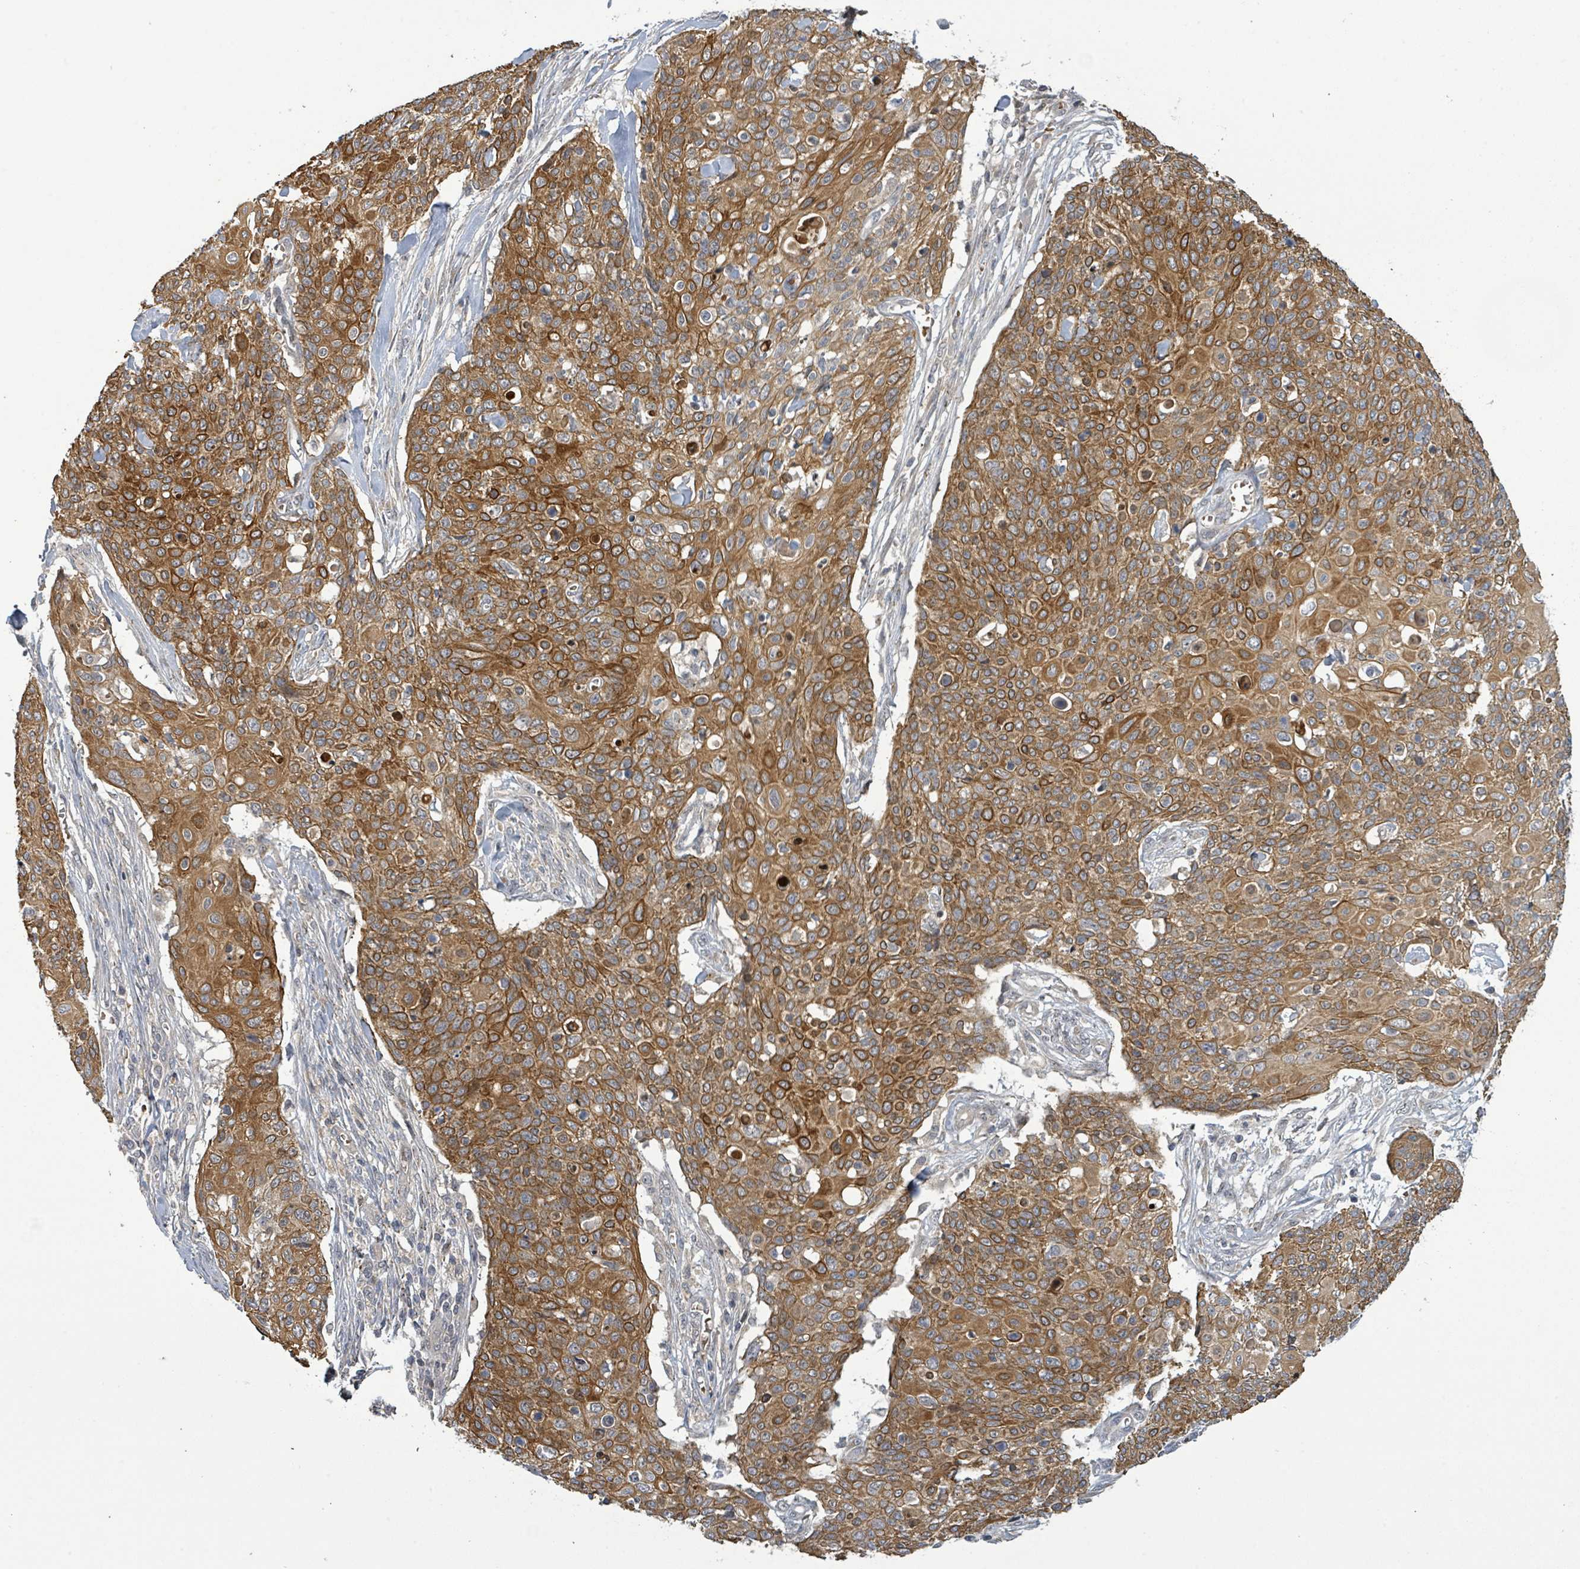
{"staining": {"intensity": "strong", "quantity": ">75%", "location": "cytoplasmic/membranous"}, "tissue": "skin cancer", "cell_type": "Tumor cells", "image_type": "cancer", "snomed": [{"axis": "morphology", "description": "Squamous cell carcinoma, NOS"}, {"axis": "topography", "description": "Skin"}, {"axis": "topography", "description": "Vulva"}], "caption": "Strong cytoplasmic/membranous positivity for a protein is appreciated in approximately >75% of tumor cells of skin cancer using IHC.", "gene": "ITGA11", "patient": {"sex": "female", "age": 85}}